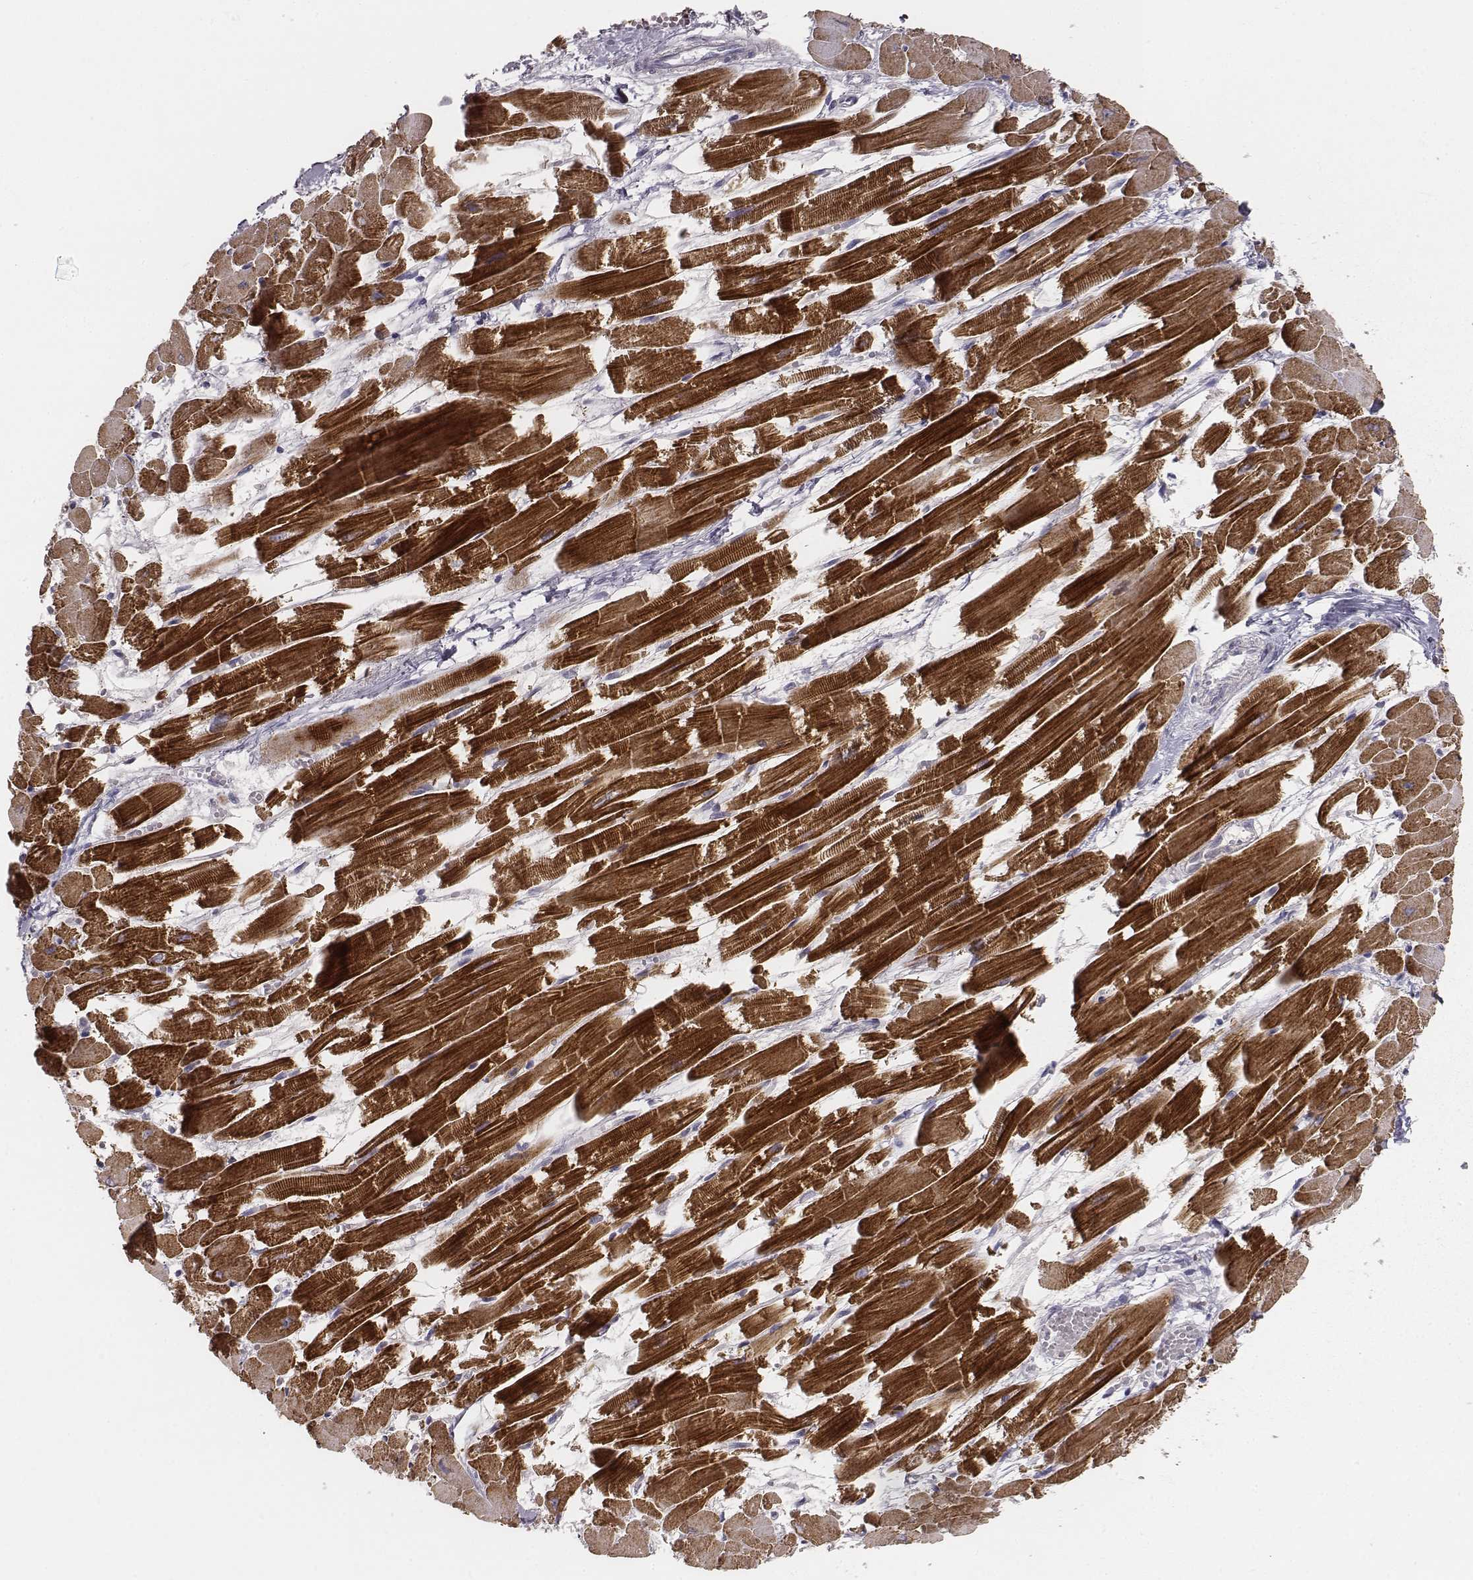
{"staining": {"intensity": "strong", "quantity": ">75%", "location": "cytoplasmic/membranous"}, "tissue": "heart muscle", "cell_type": "Cardiomyocytes", "image_type": "normal", "snomed": [{"axis": "morphology", "description": "Normal tissue, NOS"}, {"axis": "topography", "description": "Heart"}], "caption": "A brown stain labels strong cytoplasmic/membranous expression of a protein in cardiomyocytes of normal heart muscle.", "gene": "MYH6", "patient": {"sex": "female", "age": 52}}